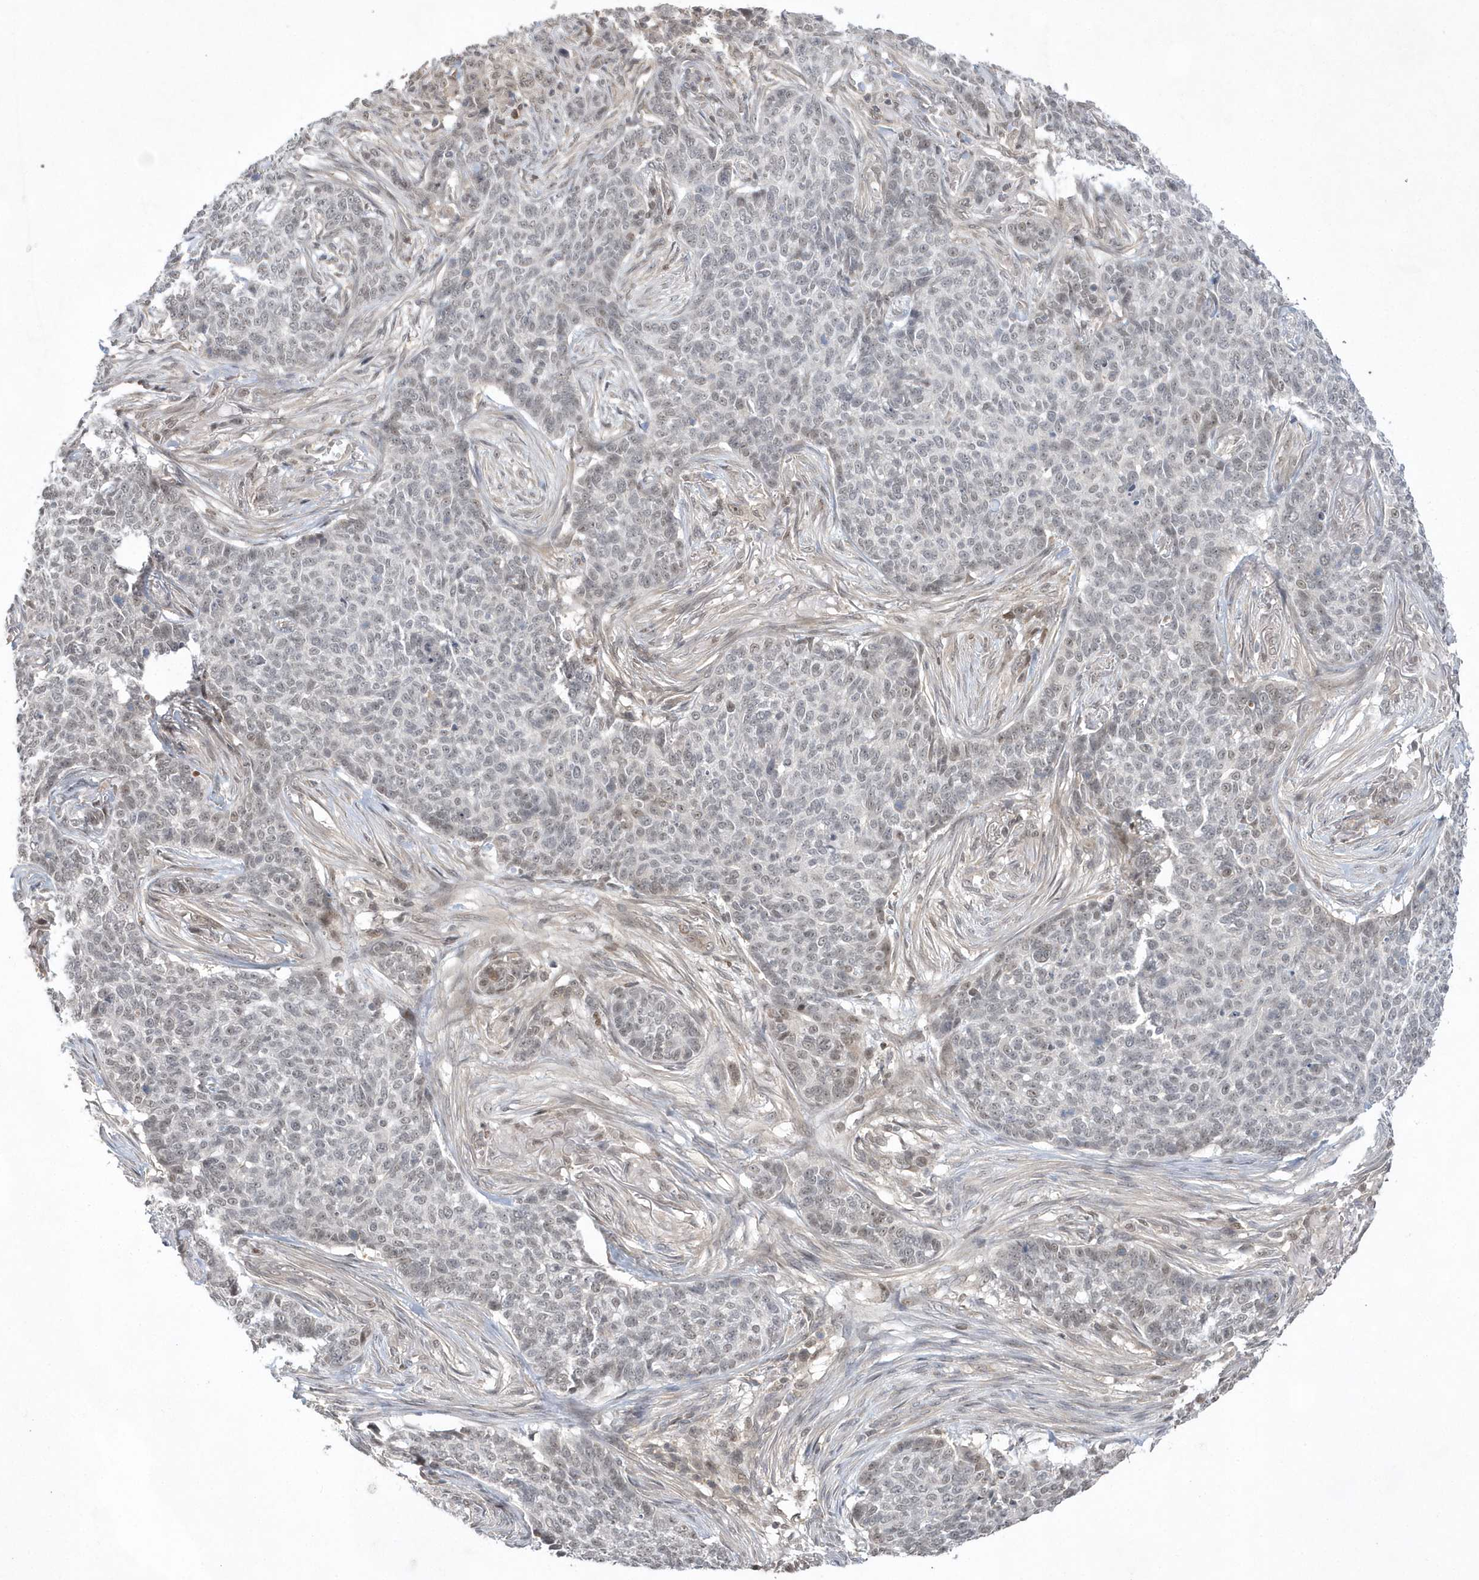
{"staining": {"intensity": "weak", "quantity": "<25%", "location": "nuclear"}, "tissue": "skin cancer", "cell_type": "Tumor cells", "image_type": "cancer", "snomed": [{"axis": "morphology", "description": "Basal cell carcinoma"}, {"axis": "topography", "description": "Skin"}], "caption": "DAB immunohistochemical staining of skin cancer demonstrates no significant positivity in tumor cells.", "gene": "TMEM132B", "patient": {"sex": "male", "age": 85}}